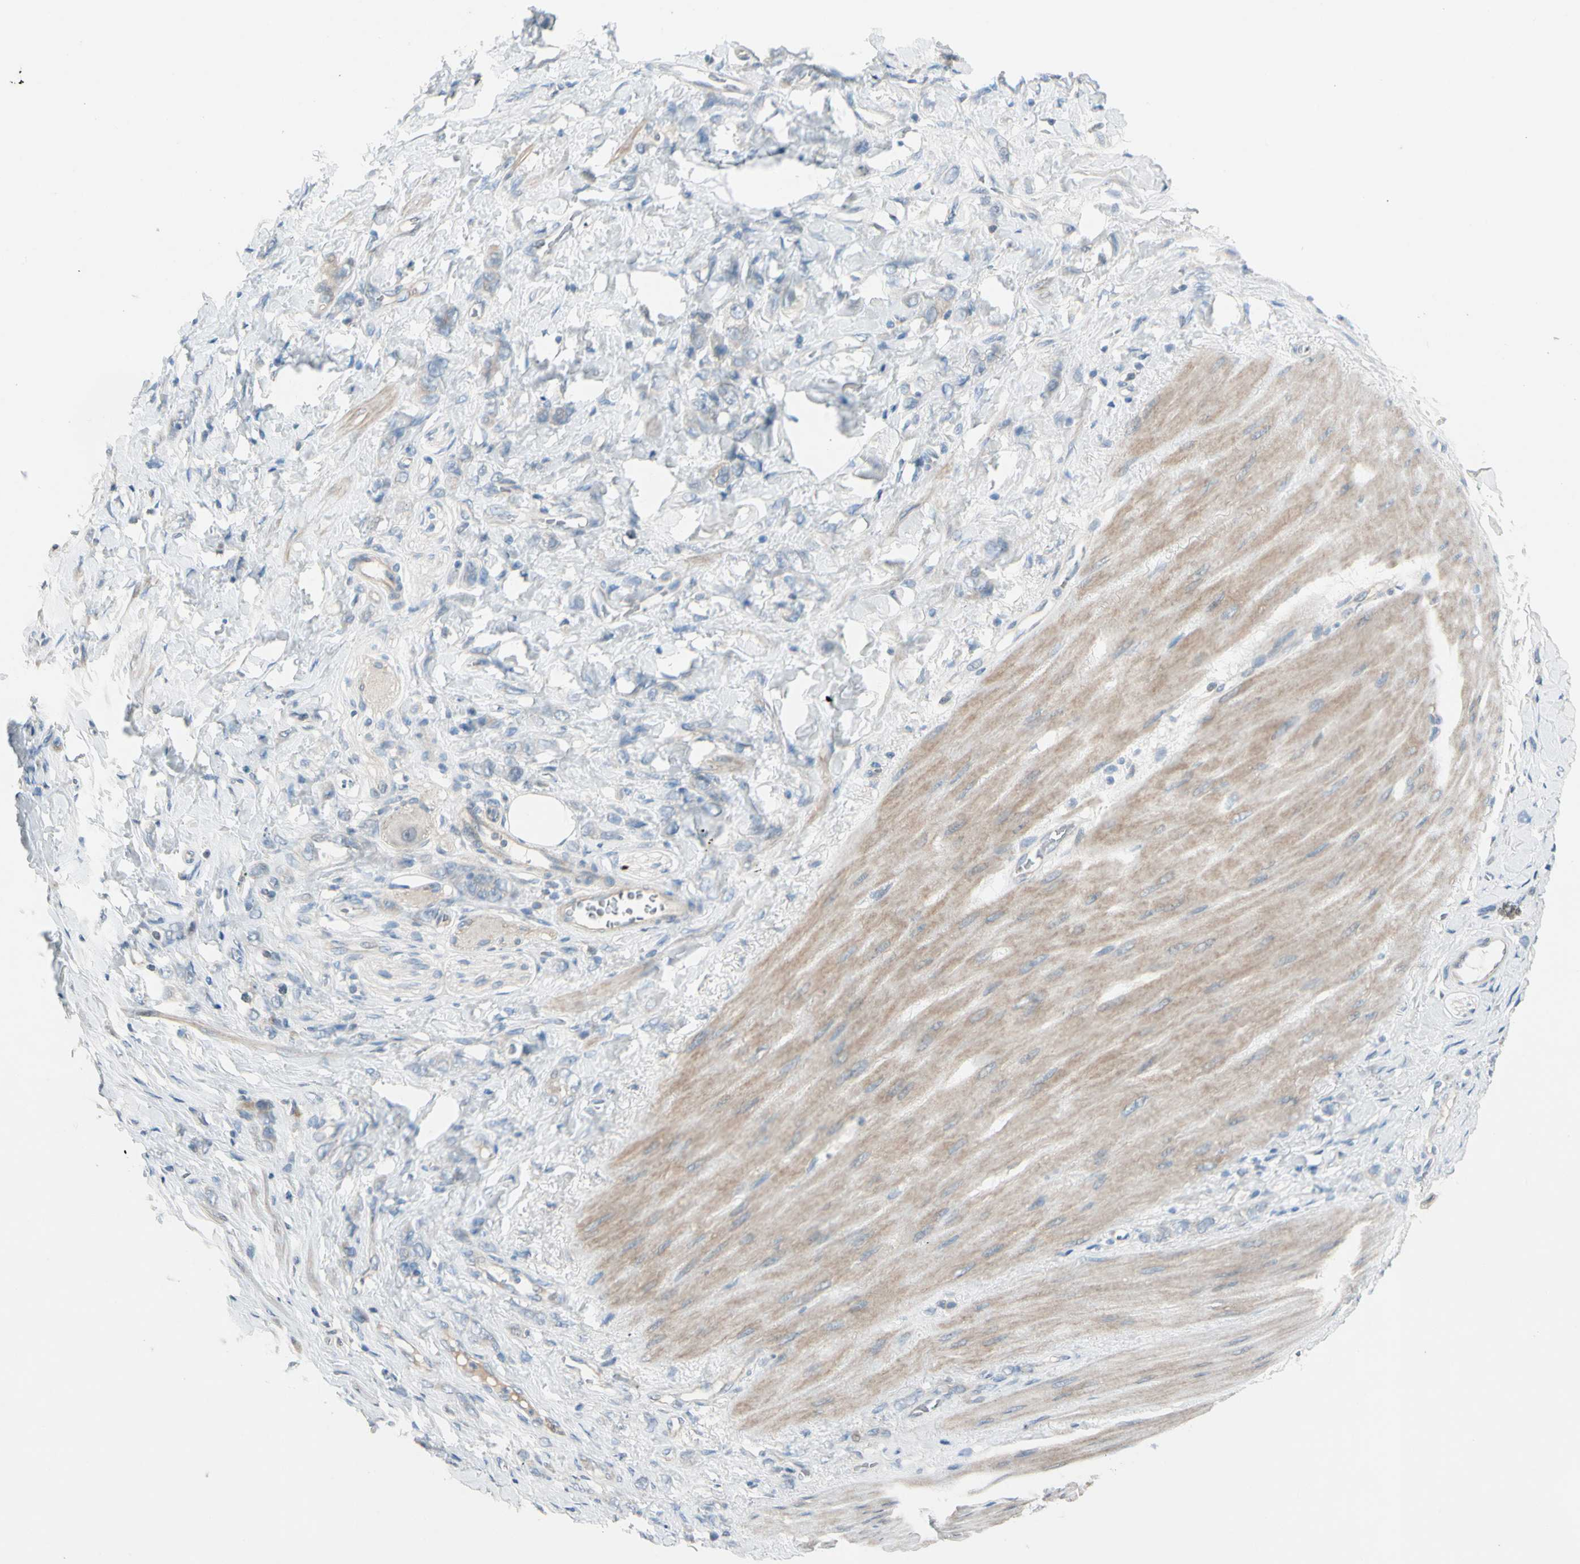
{"staining": {"intensity": "weak", "quantity": "25%-75%", "location": "cytoplasmic/membranous"}, "tissue": "stomach cancer", "cell_type": "Tumor cells", "image_type": "cancer", "snomed": [{"axis": "morphology", "description": "Adenocarcinoma, NOS"}, {"axis": "topography", "description": "Stomach"}], "caption": "Weak cytoplasmic/membranous protein expression is identified in approximately 25%-75% of tumor cells in adenocarcinoma (stomach).", "gene": "CYP2E1", "patient": {"sex": "male", "age": 82}}